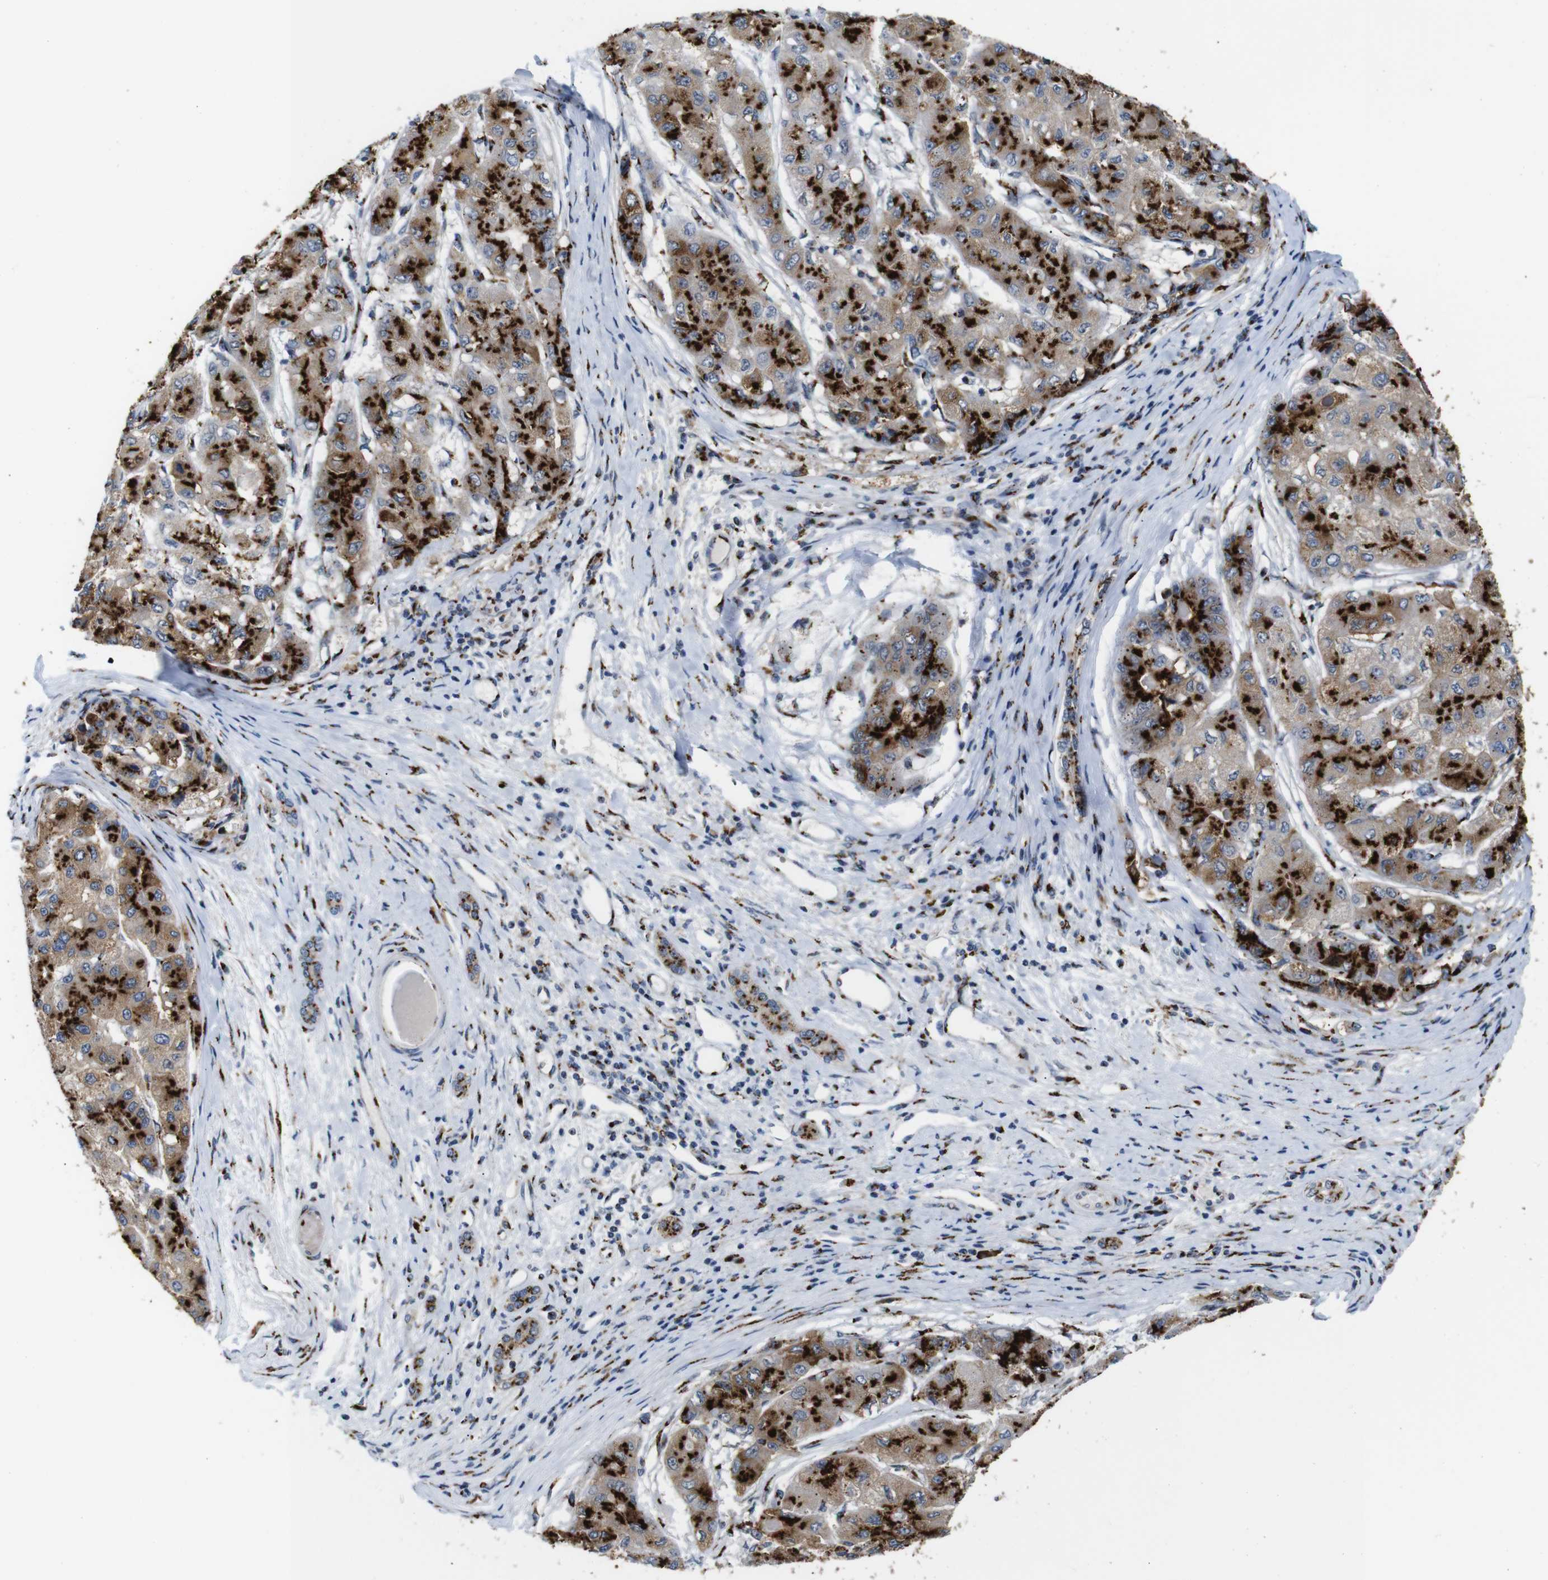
{"staining": {"intensity": "strong", "quantity": ">75%", "location": "cytoplasmic/membranous"}, "tissue": "liver cancer", "cell_type": "Tumor cells", "image_type": "cancer", "snomed": [{"axis": "morphology", "description": "Carcinoma, Hepatocellular, NOS"}, {"axis": "topography", "description": "Liver"}], "caption": "The micrograph reveals staining of liver cancer, revealing strong cytoplasmic/membranous protein staining (brown color) within tumor cells.", "gene": "TGOLN2", "patient": {"sex": "male", "age": 80}}